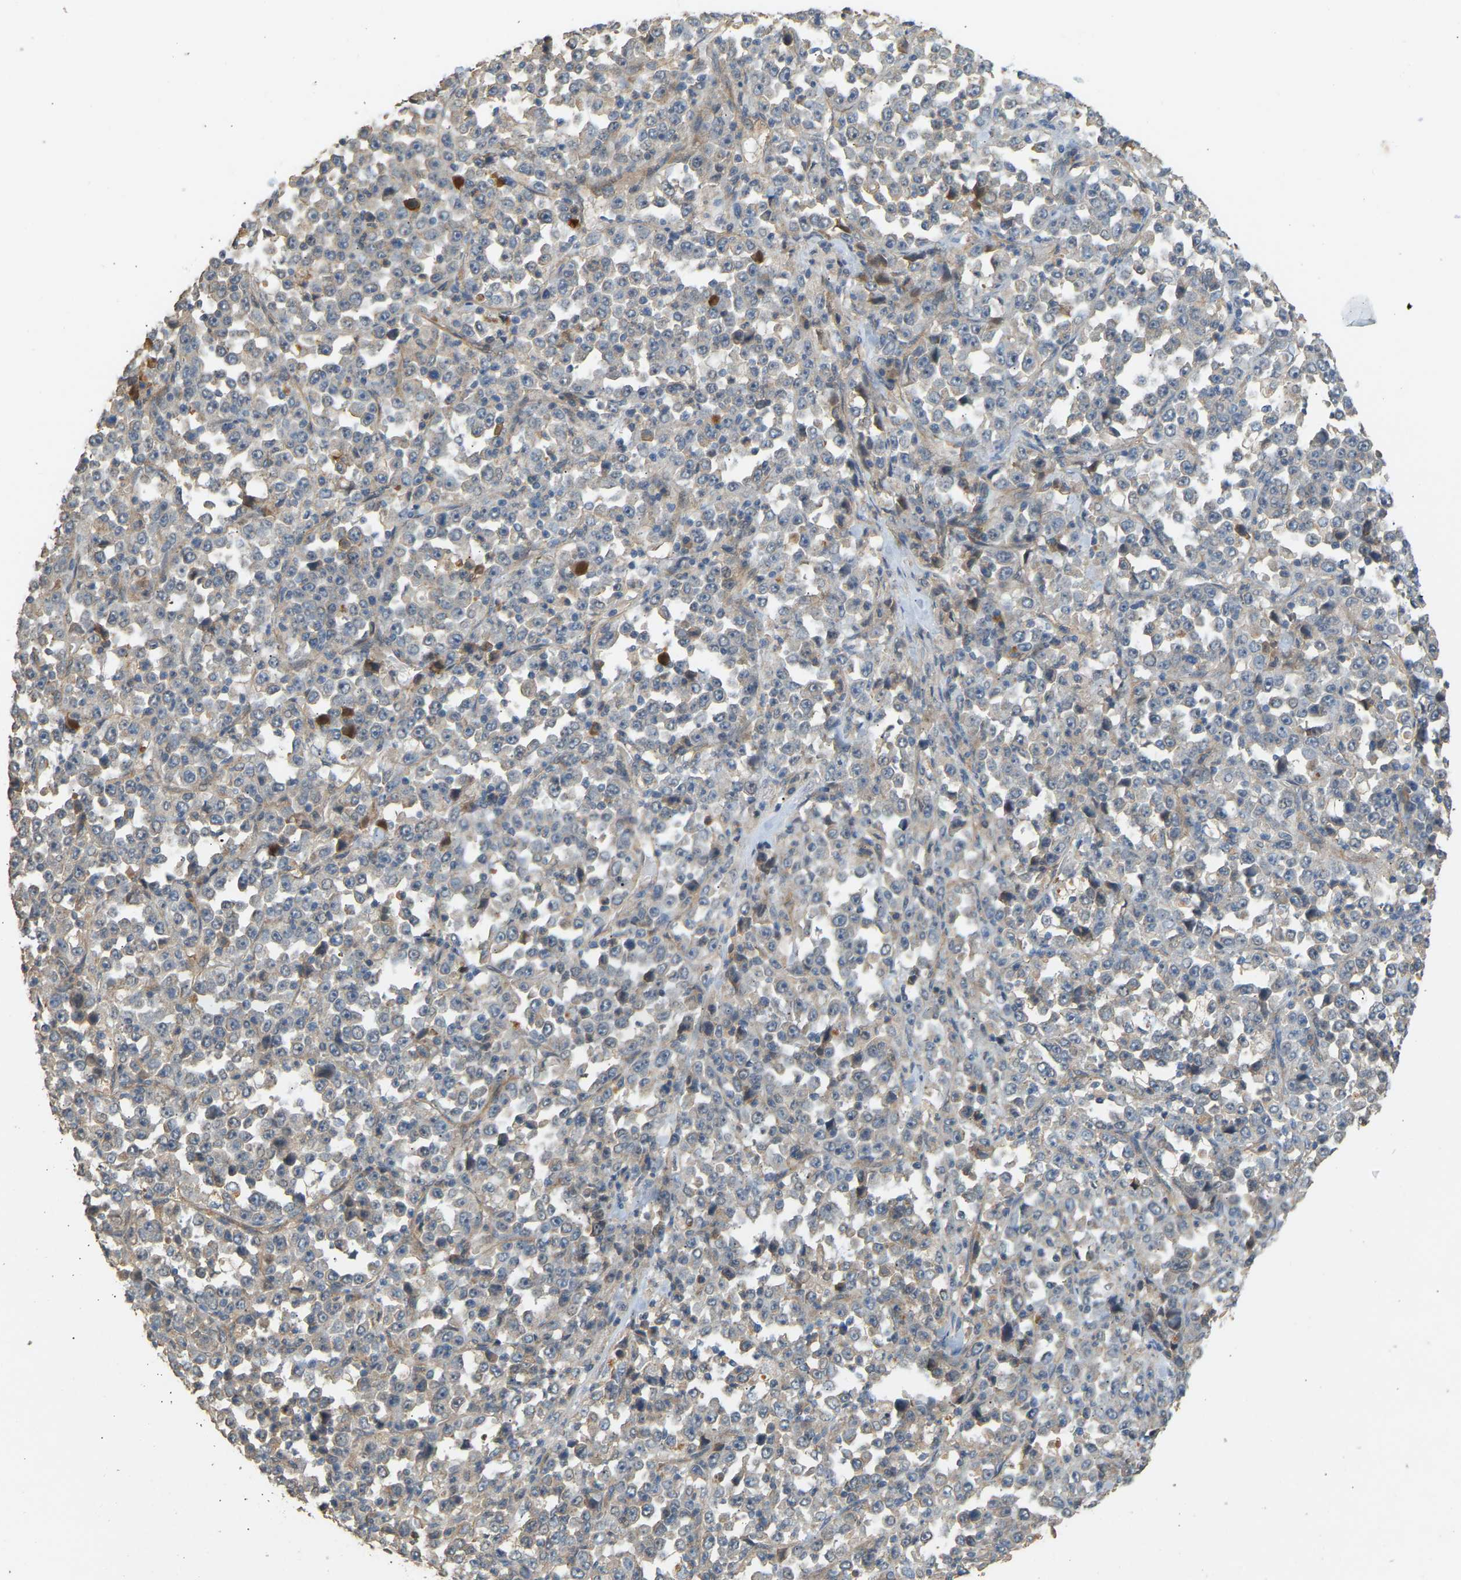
{"staining": {"intensity": "weak", "quantity": "<25%", "location": "cytoplasmic/membranous"}, "tissue": "stomach cancer", "cell_type": "Tumor cells", "image_type": "cancer", "snomed": [{"axis": "morphology", "description": "Normal tissue, NOS"}, {"axis": "morphology", "description": "Adenocarcinoma, NOS"}, {"axis": "topography", "description": "Stomach, upper"}, {"axis": "topography", "description": "Stomach"}], "caption": "Tumor cells show no significant staining in adenocarcinoma (stomach).", "gene": "RGL1", "patient": {"sex": "male", "age": 59}}